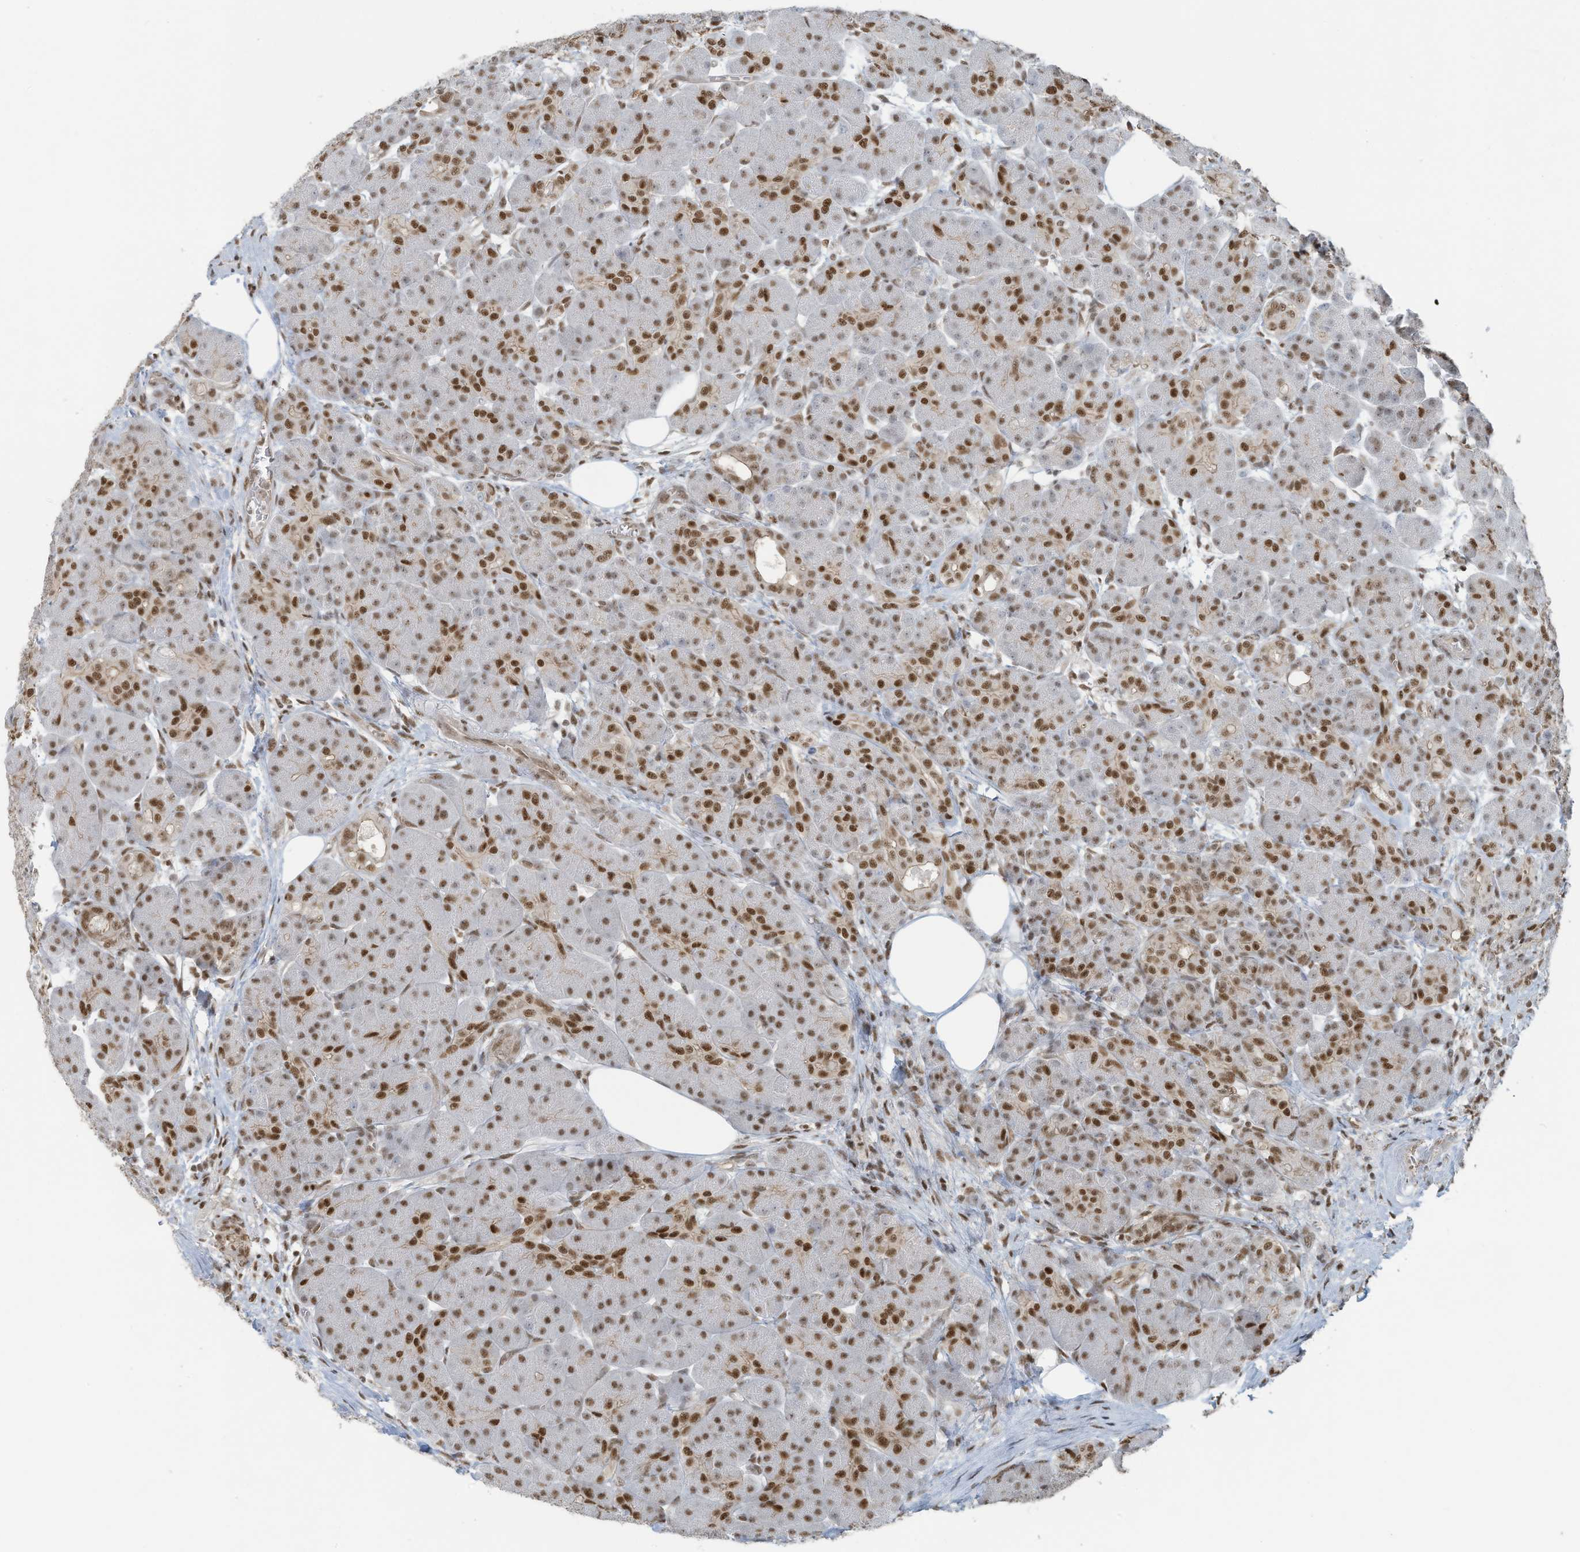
{"staining": {"intensity": "moderate", "quantity": ">75%", "location": "nuclear"}, "tissue": "pancreas", "cell_type": "Exocrine glandular cells", "image_type": "normal", "snomed": [{"axis": "morphology", "description": "Normal tissue, NOS"}, {"axis": "topography", "description": "Pancreas"}], "caption": "Exocrine glandular cells exhibit medium levels of moderate nuclear positivity in about >75% of cells in normal human pancreas. The protein of interest is shown in brown color, while the nuclei are stained blue.", "gene": "DBR1", "patient": {"sex": "male", "age": 63}}